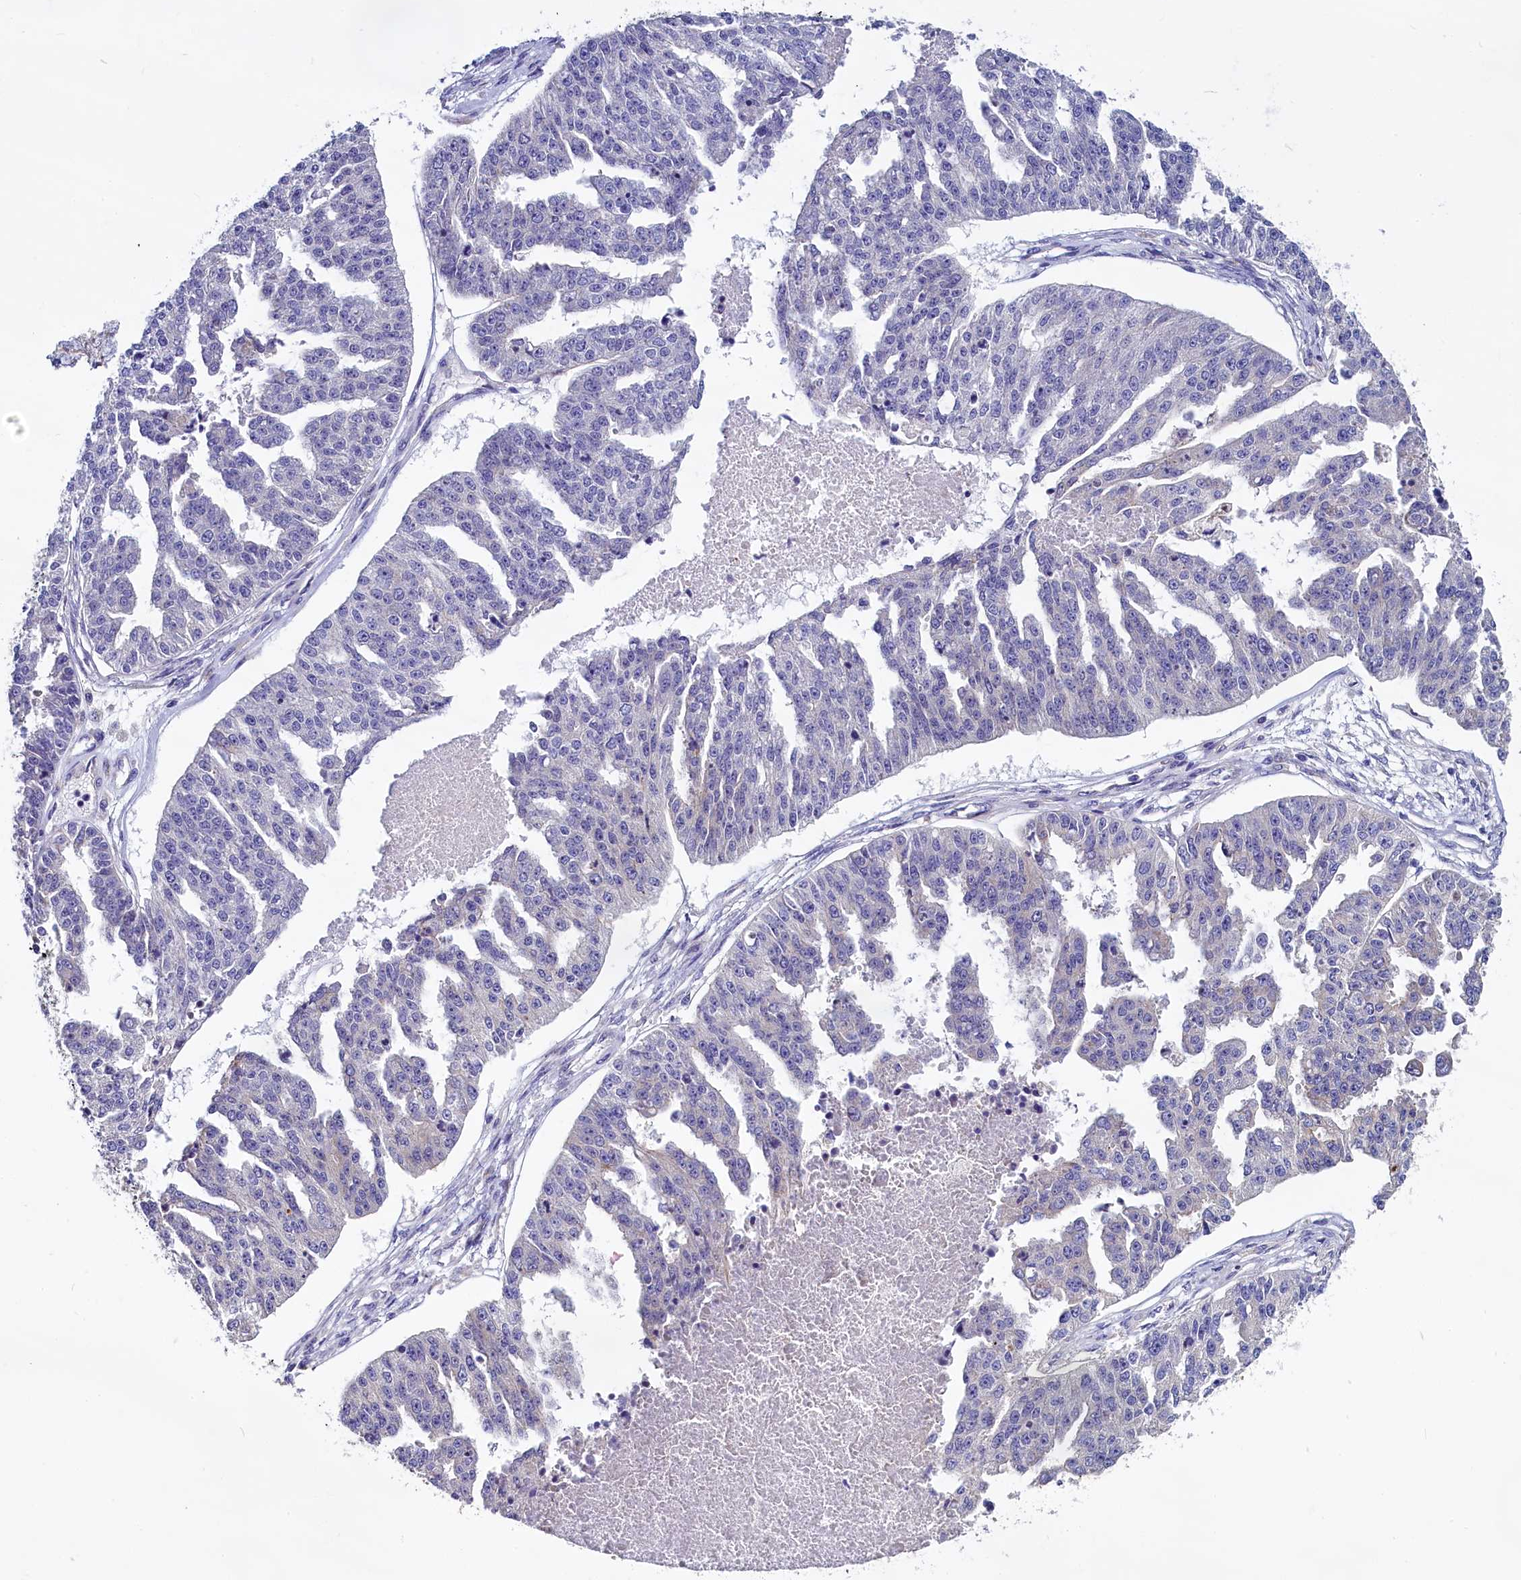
{"staining": {"intensity": "negative", "quantity": "none", "location": "none"}, "tissue": "ovarian cancer", "cell_type": "Tumor cells", "image_type": "cancer", "snomed": [{"axis": "morphology", "description": "Cystadenocarcinoma, serous, NOS"}, {"axis": "topography", "description": "Ovary"}], "caption": "This is an IHC photomicrograph of ovarian serous cystadenocarcinoma. There is no positivity in tumor cells.", "gene": "CEP170", "patient": {"sex": "female", "age": 58}}